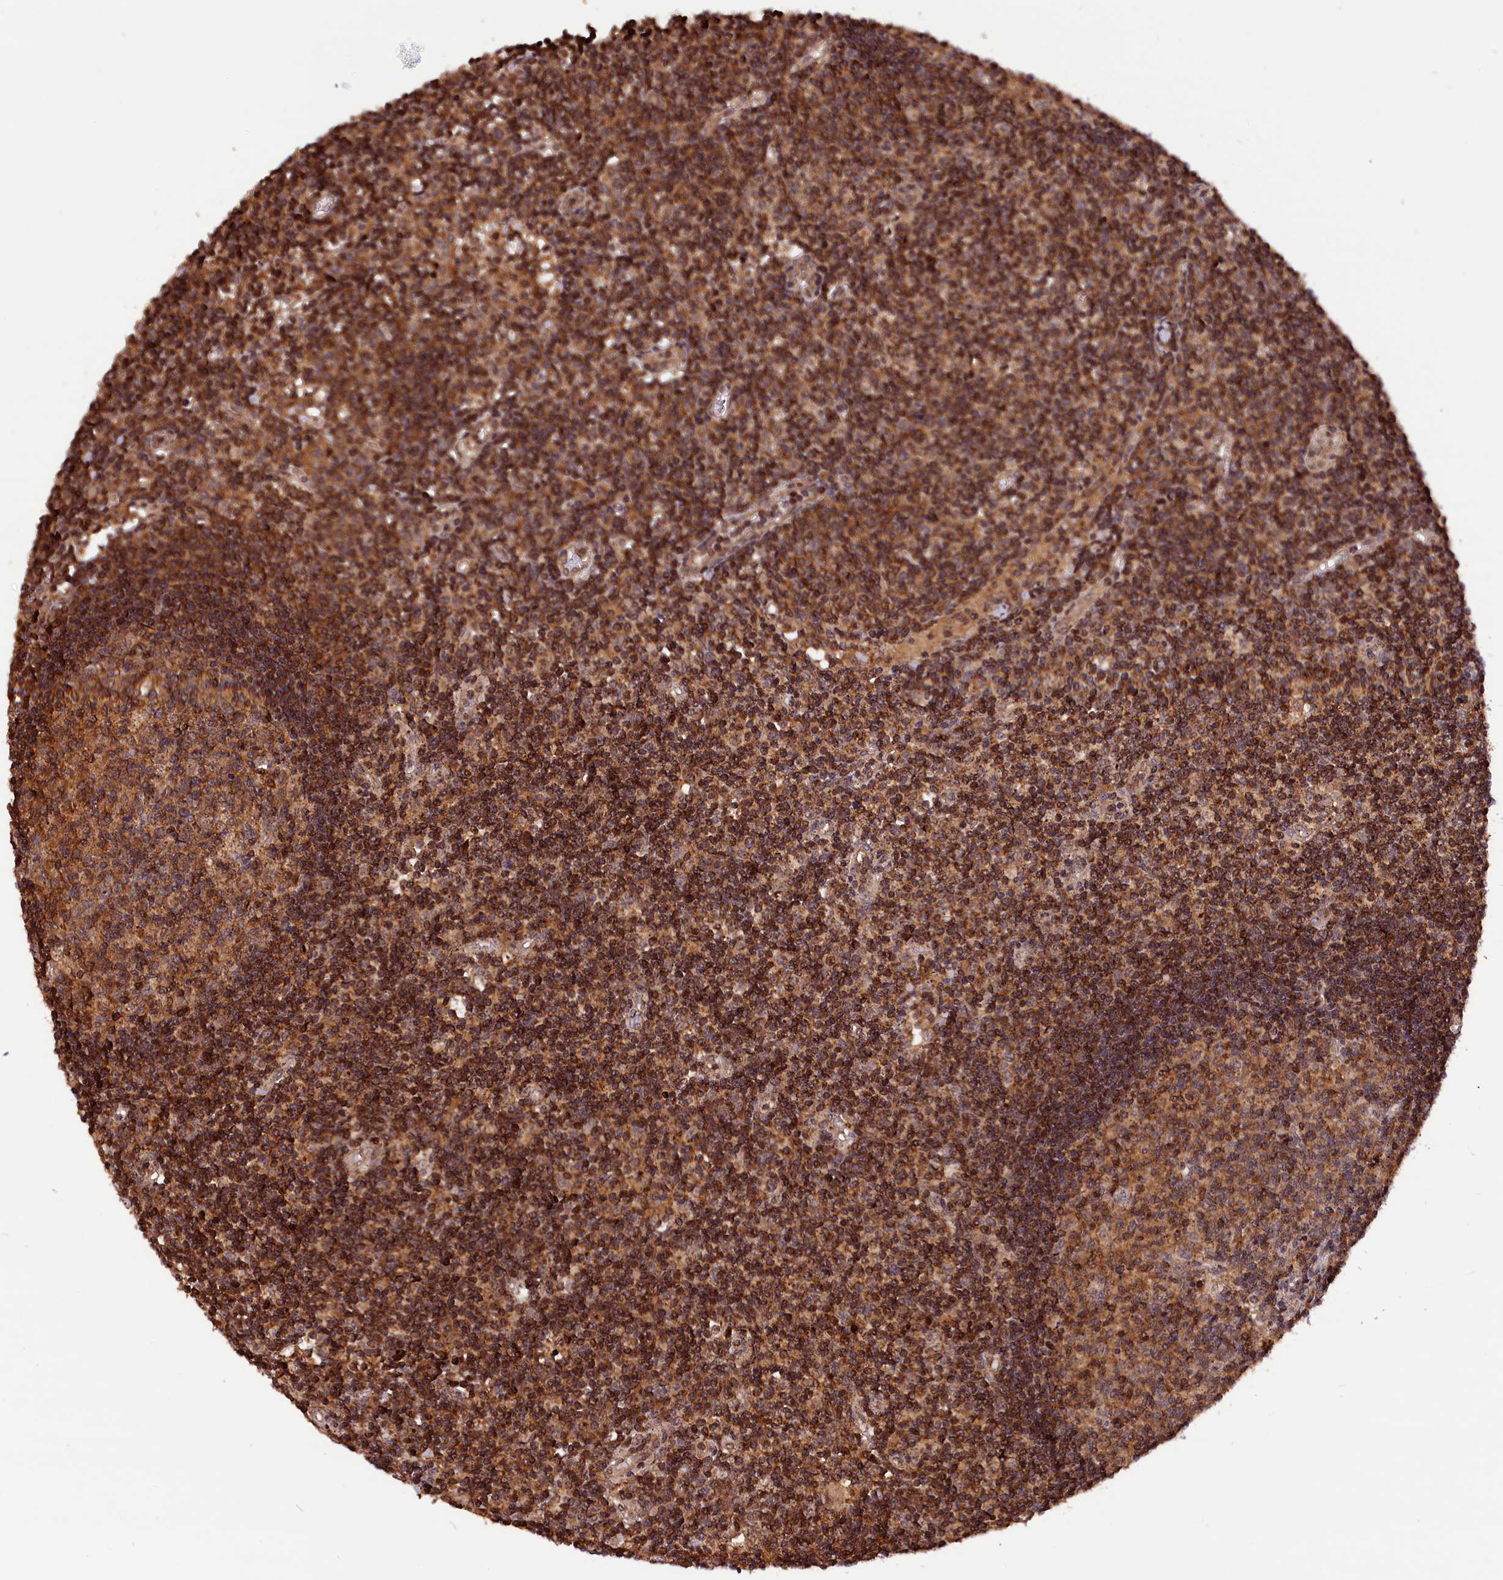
{"staining": {"intensity": "moderate", "quantity": ">75%", "location": "cytoplasmic/membranous"}, "tissue": "lymph node", "cell_type": "Germinal center cells", "image_type": "normal", "snomed": [{"axis": "morphology", "description": "Normal tissue, NOS"}, {"axis": "topography", "description": "Lymph node"}], "caption": "Lymph node stained with IHC reveals moderate cytoplasmic/membranous staining in approximately >75% of germinal center cells.", "gene": "IST1", "patient": {"sex": "female", "age": 55}}